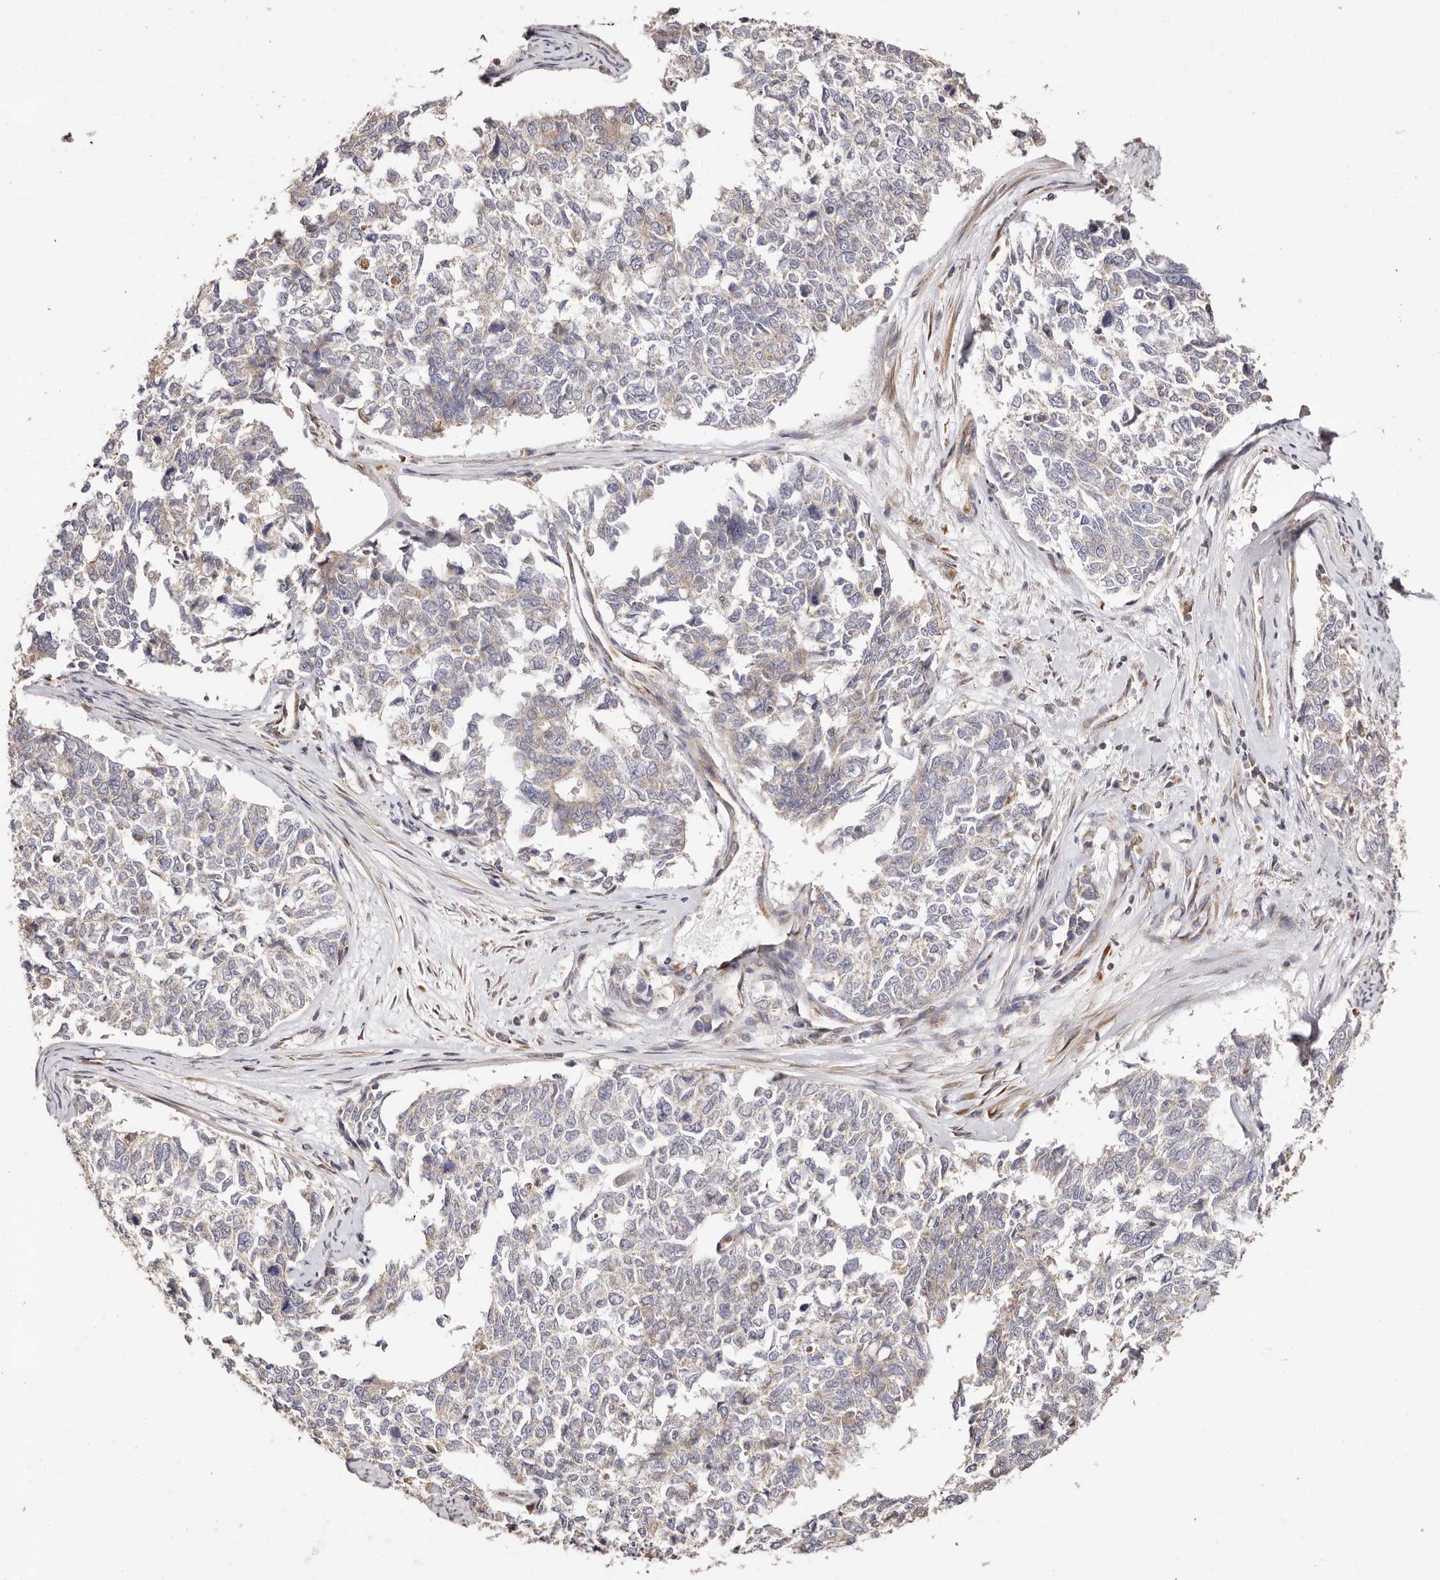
{"staining": {"intensity": "weak", "quantity": "25%-75%", "location": "cytoplasmic/membranous"}, "tissue": "cervical cancer", "cell_type": "Tumor cells", "image_type": "cancer", "snomed": [{"axis": "morphology", "description": "Squamous cell carcinoma, NOS"}, {"axis": "topography", "description": "Cervix"}], "caption": "The photomicrograph exhibits a brown stain indicating the presence of a protein in the cytoplasmic/membranous of tumor cells in squamous cell carcinoma (cervical).", "gene": "MAPK1", "patient": {"sex": "female", "age": 63}}